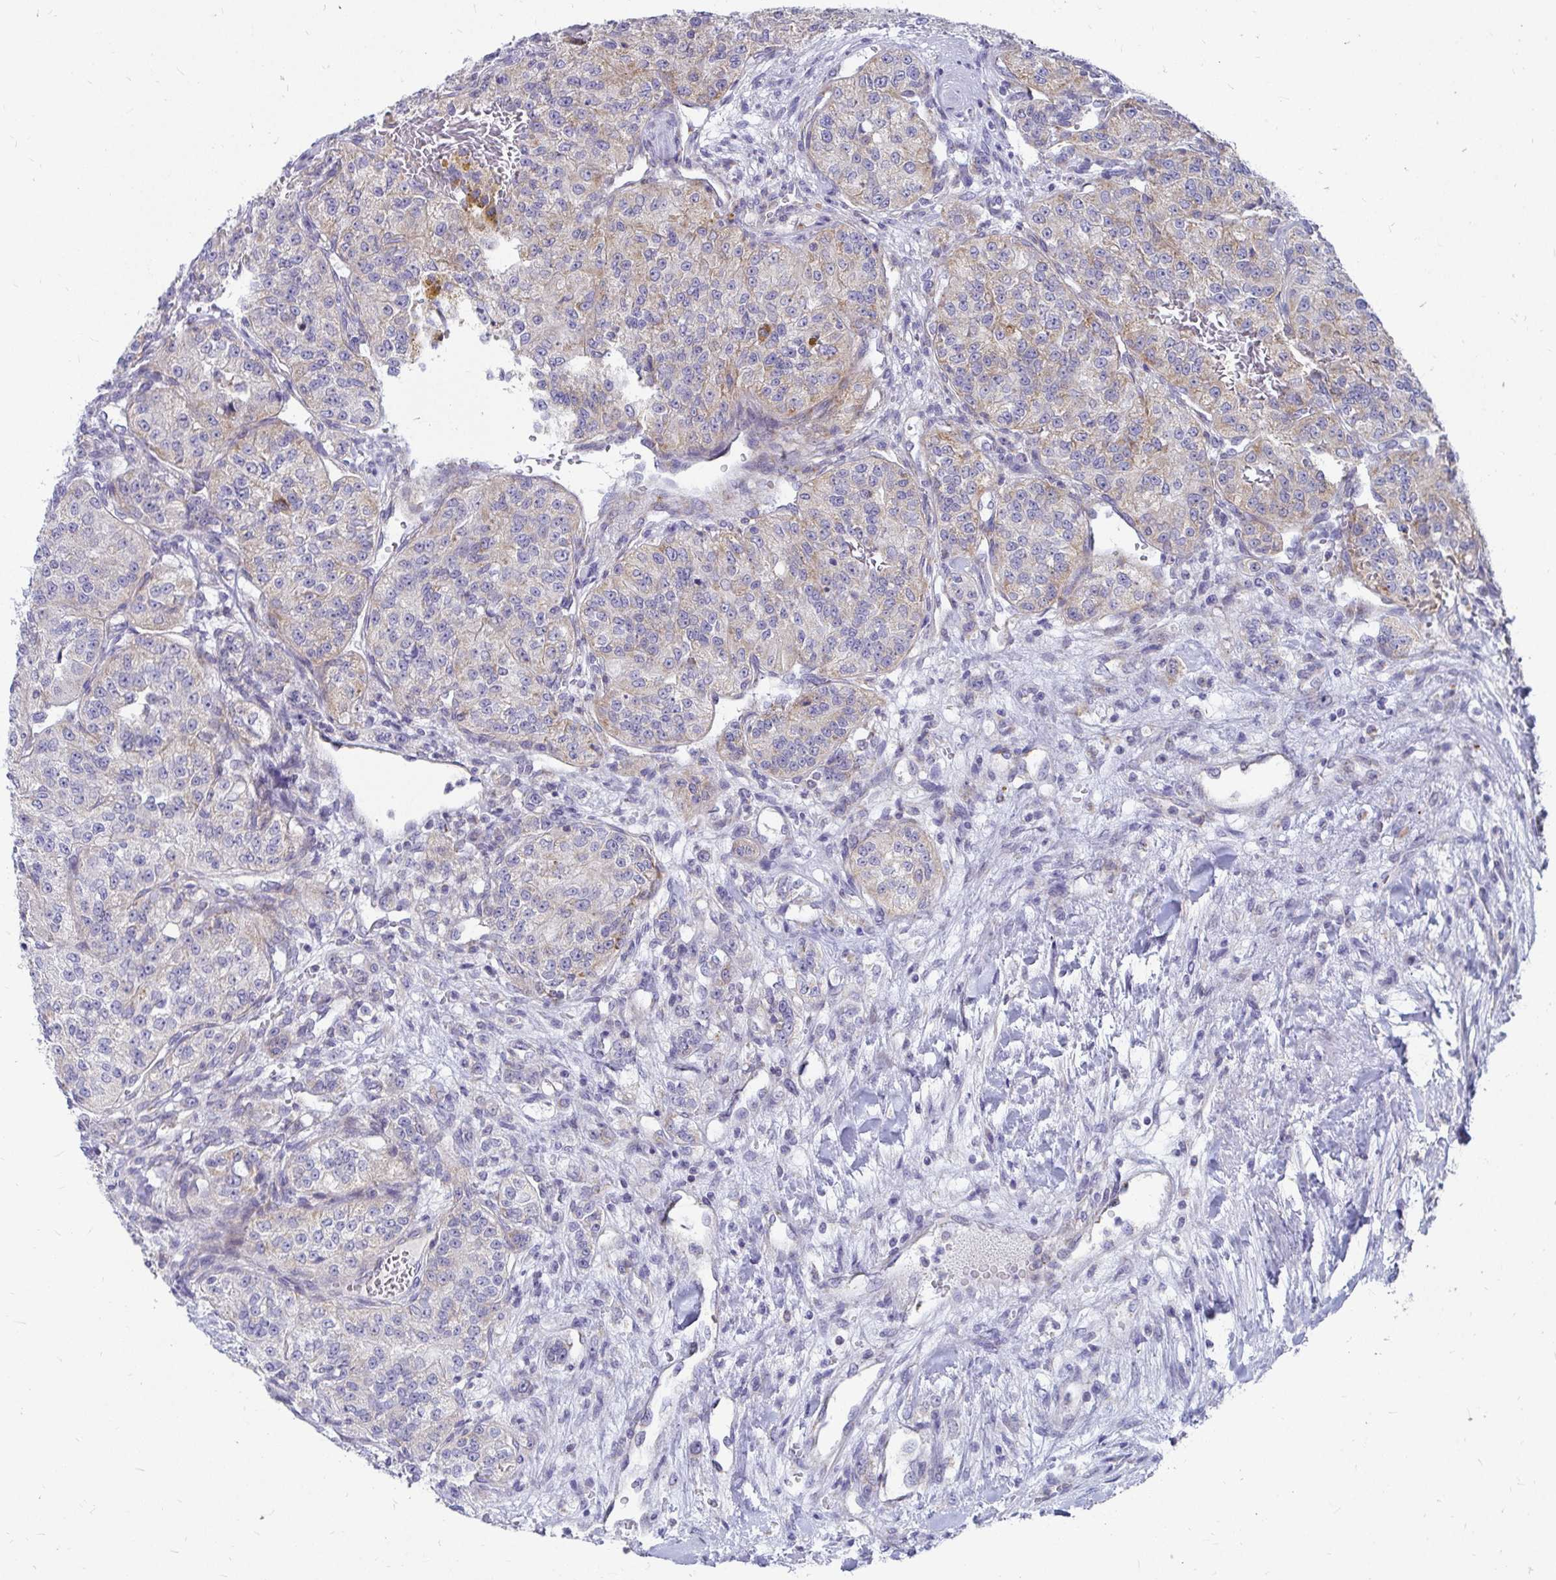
{"staining": {"intensity": "weak", "quantity": "<25%", "location": "cytoplasmic/membranous"}, "tissue": "renal cancer", "cell_type": "Tumor cells", "image_type": "cancer", "snomed": [{"axis": "morphology", "description": "Adenocarcinoma, NOS"}, {"axis": "topography", "description": "Kidney"}], "caption": "Renal cancer stained for a protein using IHC demonstrates no expression tumor cells.", "gene": "EXOC5", "patient": {"sex": "female", "age": 63}}